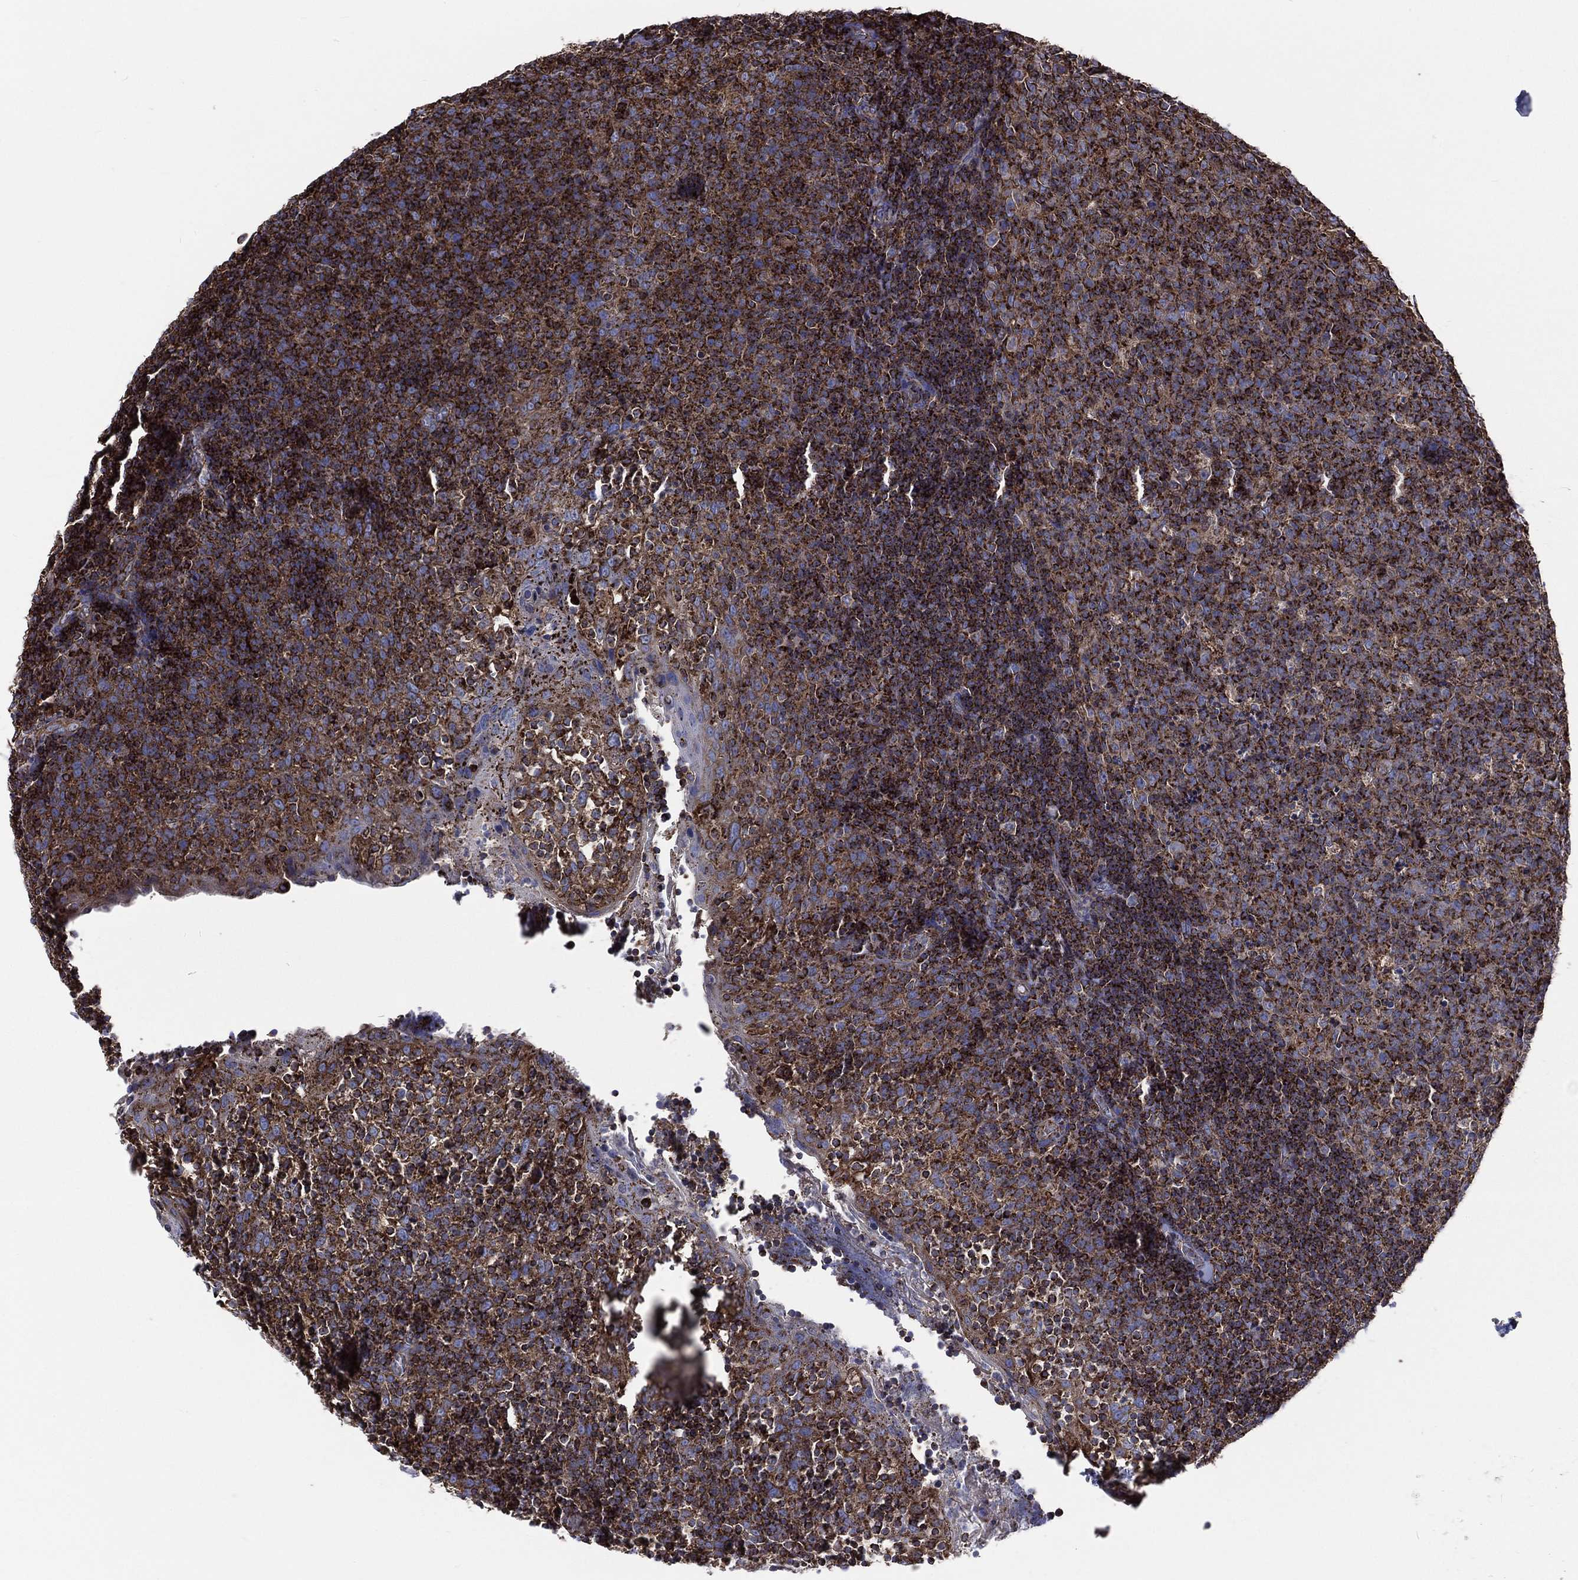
{"staining": {"intensity": "strong", "quantity": "25%-75%", "location": "cytoplasmic/membranous"}, "tissue": "tonsil", "cell_type": "Germinal center cells", "image_type": "normal", "snomed": [{"axis": "morphology", "description": "Normal tissue, NOS"}, {"axis": "topography", "description": "Tonsil"}], "caption": "High-power microscopy captured an immunohistochemistry image of unremarkable tonsil, revealing strong cytoplasmic/membranous positivity in about 25%-75% of germinal center cells. The protein is shown in brown color, while the nuclei are stained blue.", "gene": "ANKRD37", "patient": {"sex": "female", "age": 5}}